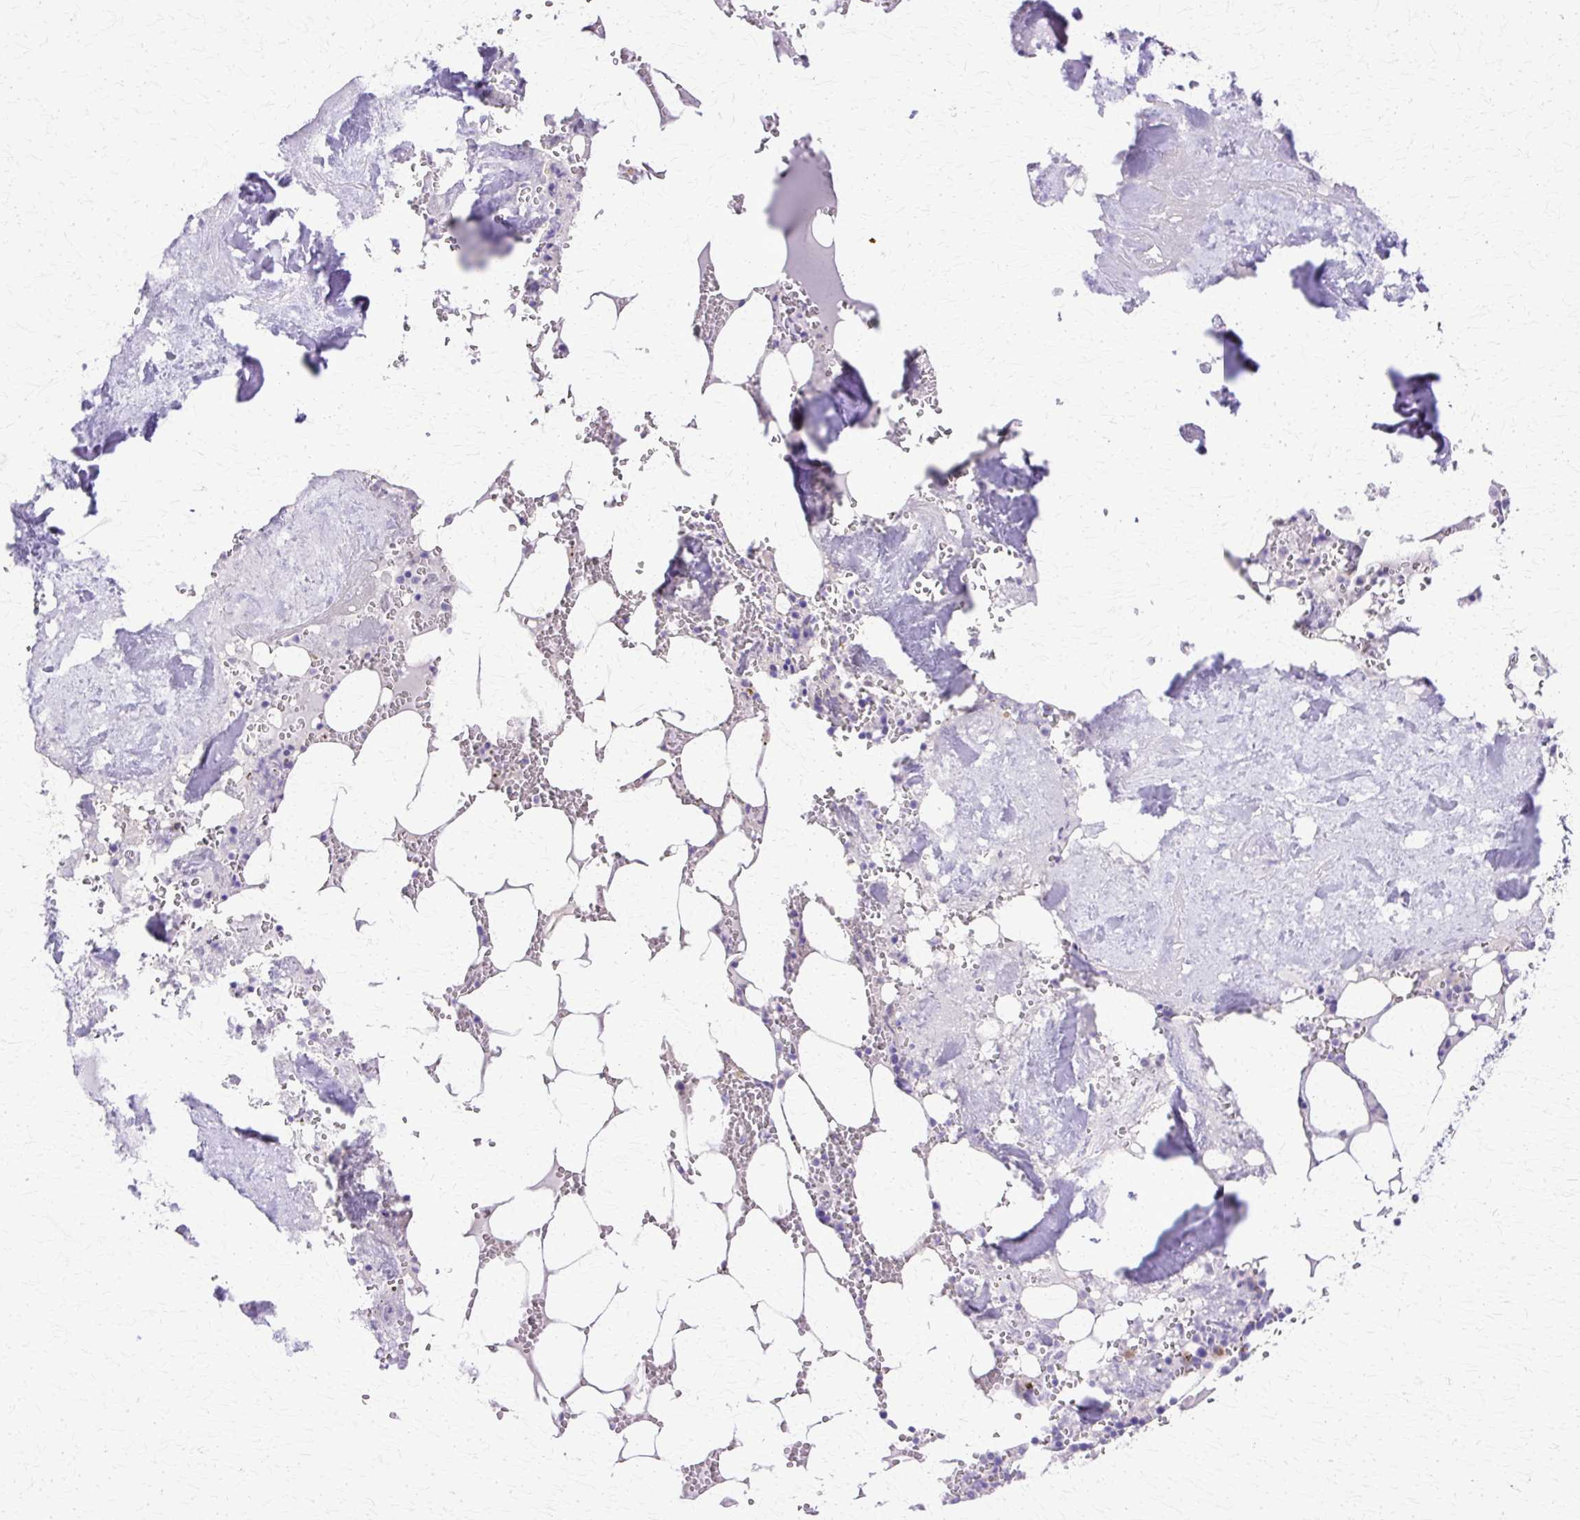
{"staining": {"intensity": "strong", "quantity": "<25%", "location": "cytoplasmic/membranous"}, "tissue": "bone marrow", "cell_type": "Hematopoietic cells", "image_type": "normal", "snomed": [{"axis": "morphology", "description": "Normal tissue, NOS"}, {"axis": "topography", "description": "Bone marrow"}], "caption": "Bone marrow was stained to show a protein in brown. There is medium levels of strong cytoplasmic/membranous staining in about <25% of hematopoietic cells.", "gene": "TBC1D3B", "patient": {"sex": "male", "age": 54}}